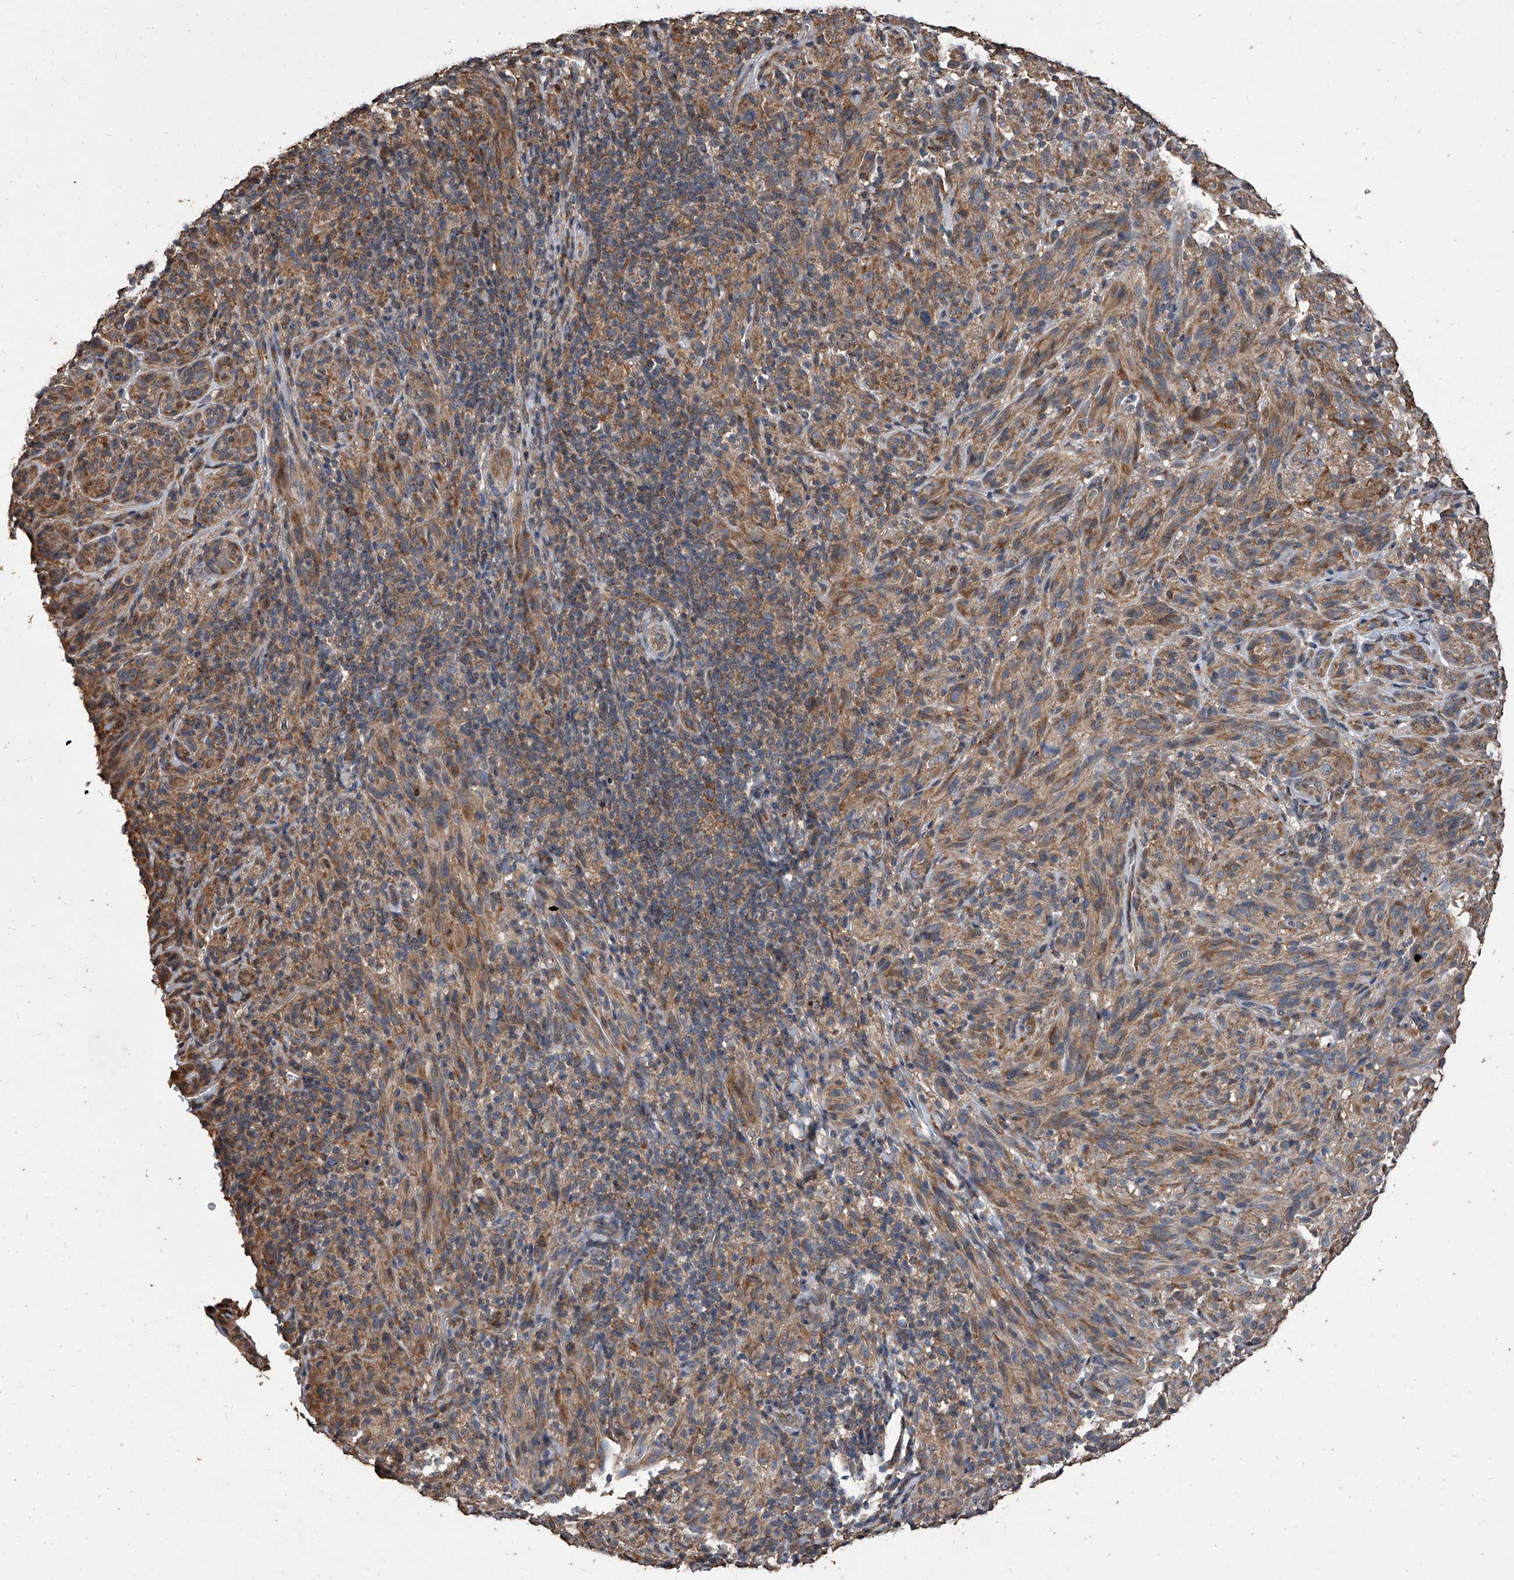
{"staining": {"intensity": "moderate", "quantity": ">75%", "location": "cytoplasmic/membranous"}, "tissue": "melanoma", "cell_type": "Tumor cells", "image_type": "cancer", "snomed": [{"axis": "morphology", "description": "Malignant melanoma, NOS"}, {"axis": "topography", "description": "Skin of head"}], "caption": "Brown immunohistochemical staining in malignant melanoma reveals moderate cytoplasmic/membranous staining in approximately >75% of tumor cells.", "gene": "LTV1", "patient": {"sex": "male", "age": 96}}